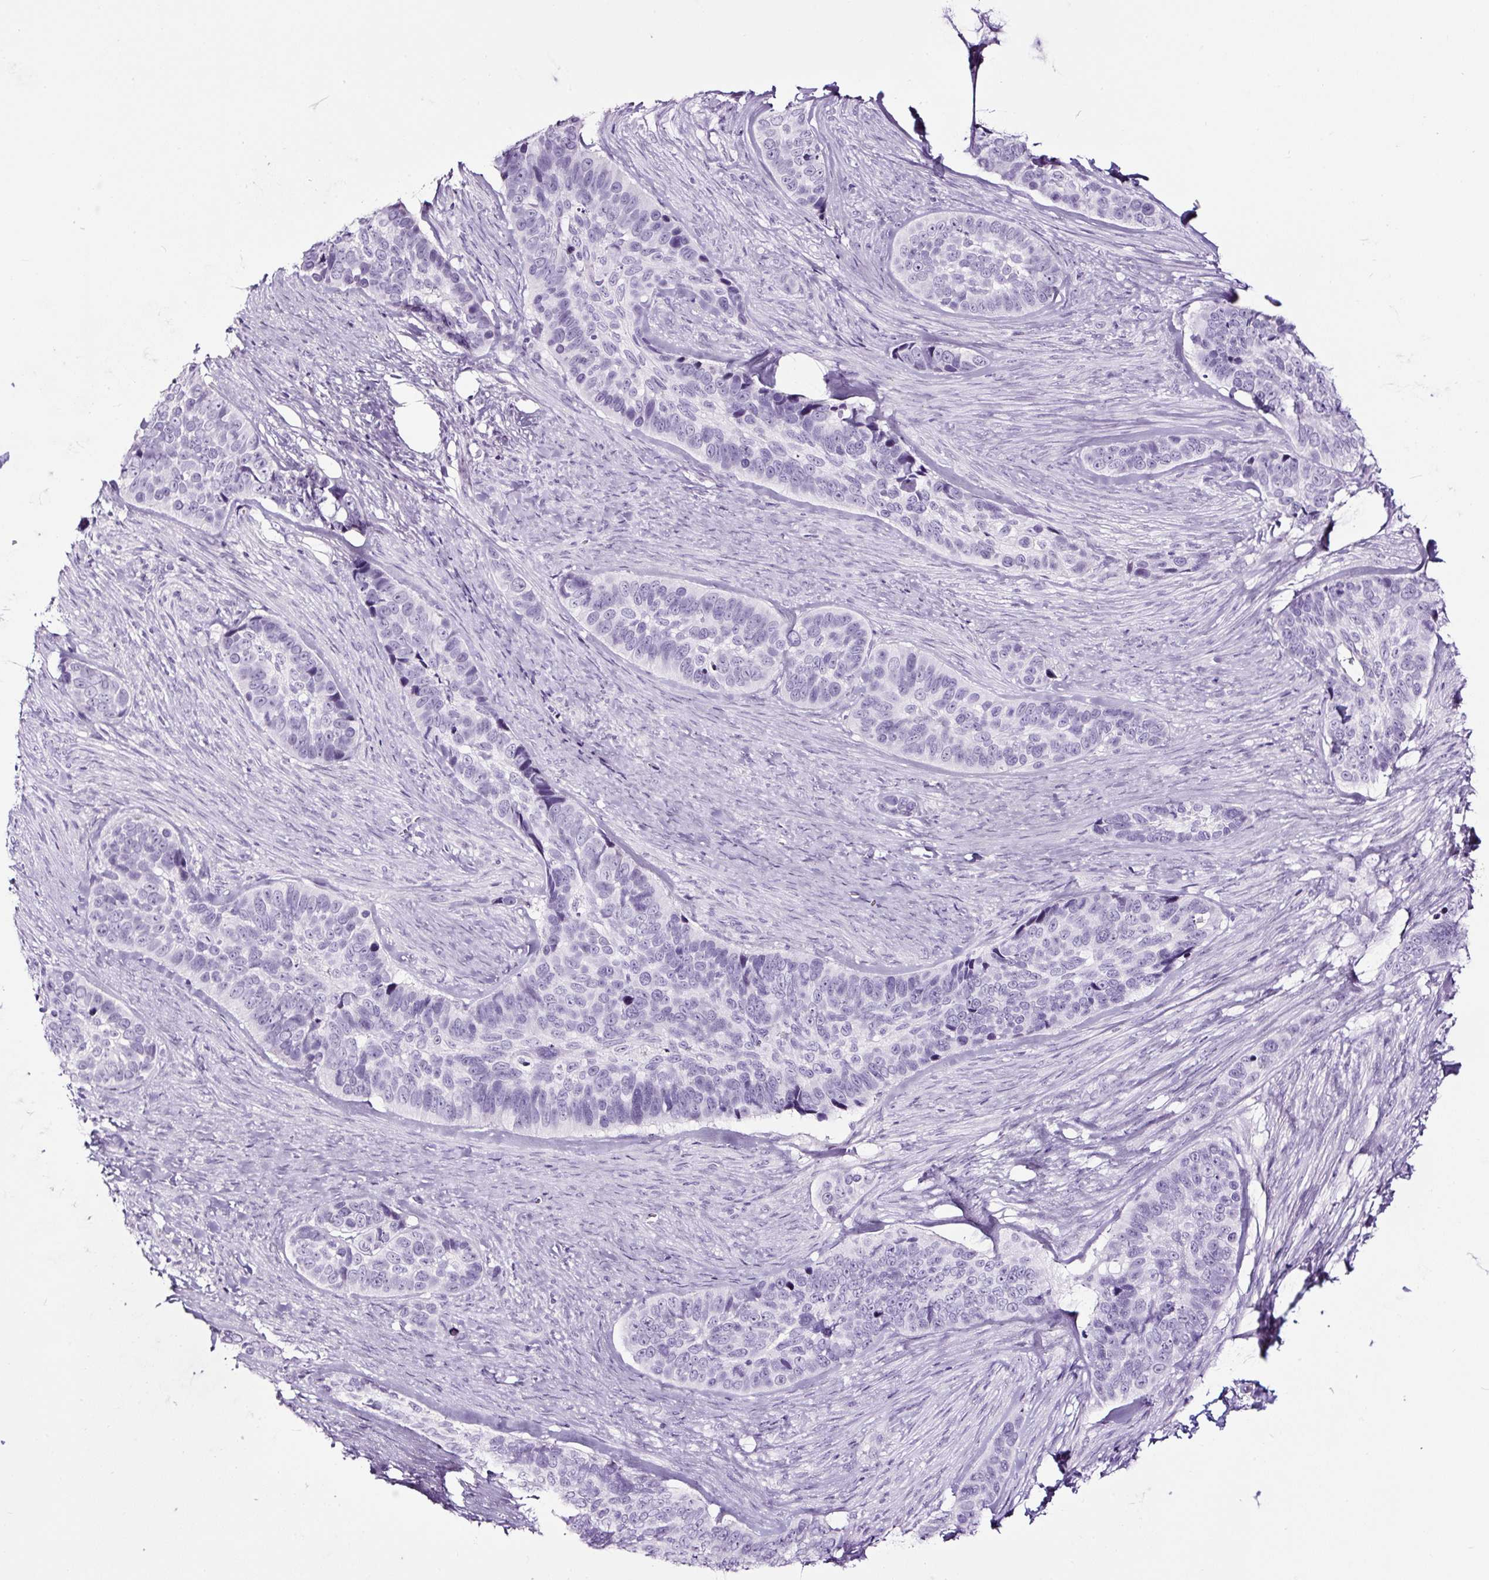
{"staining": {"intensity": "negative", "quantity": "none", "location": "none"}, "tissue": "skin cancer", "cell_type": "Tumor cells", "image_type": "cancer", "snomed": [{"axis": "morphology", "description": "Basal cell carcinoma"}, {"axis": "topography", "description": "Skin"}], "caption": "Human skin cancer stained for a protein using immunohistochemistry reveals no staining in tumor cells.", "gene": "NPHS2", "patient": {"sex": "female", "age": 82}}